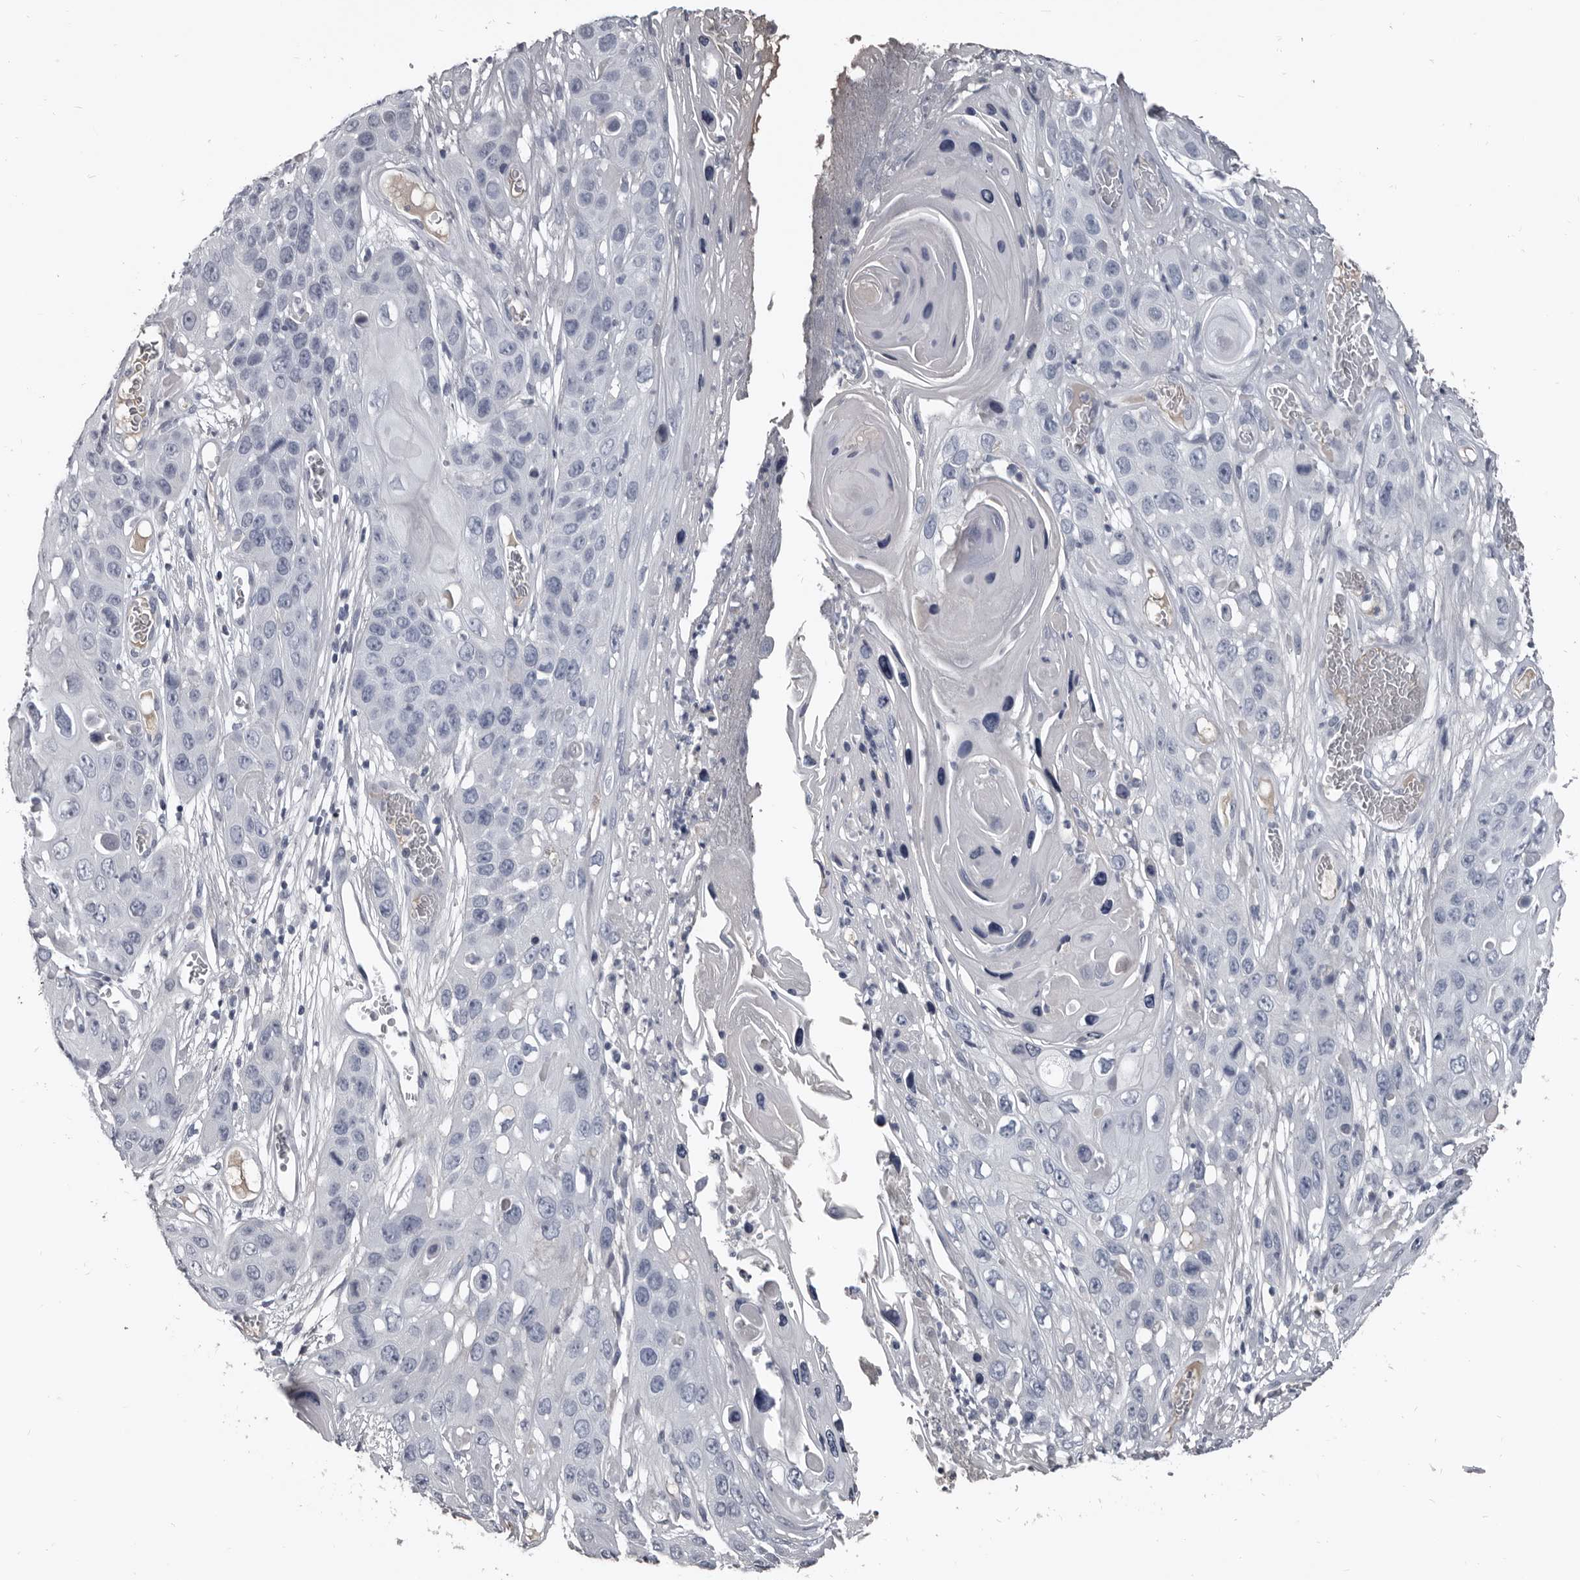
{"staining": {"intensity": "negative", "quantity": "none", "location": "none"}, "tissue": "skin cancer", "cell_type": "Tumor cells", "image_type": "cancer", "snomed": [{"axis": "morphology", "description": "Squamous cell carcinoma, NOS"}, {"axis": "topography", "description": "Skin"}], "caption": "Human squamous cell carcinoma (skin) stained for a protein using IHC exhibits no staining in tumor cells.", "gene": "GREB1", "patient": {"sex": "male", "age": 55}}